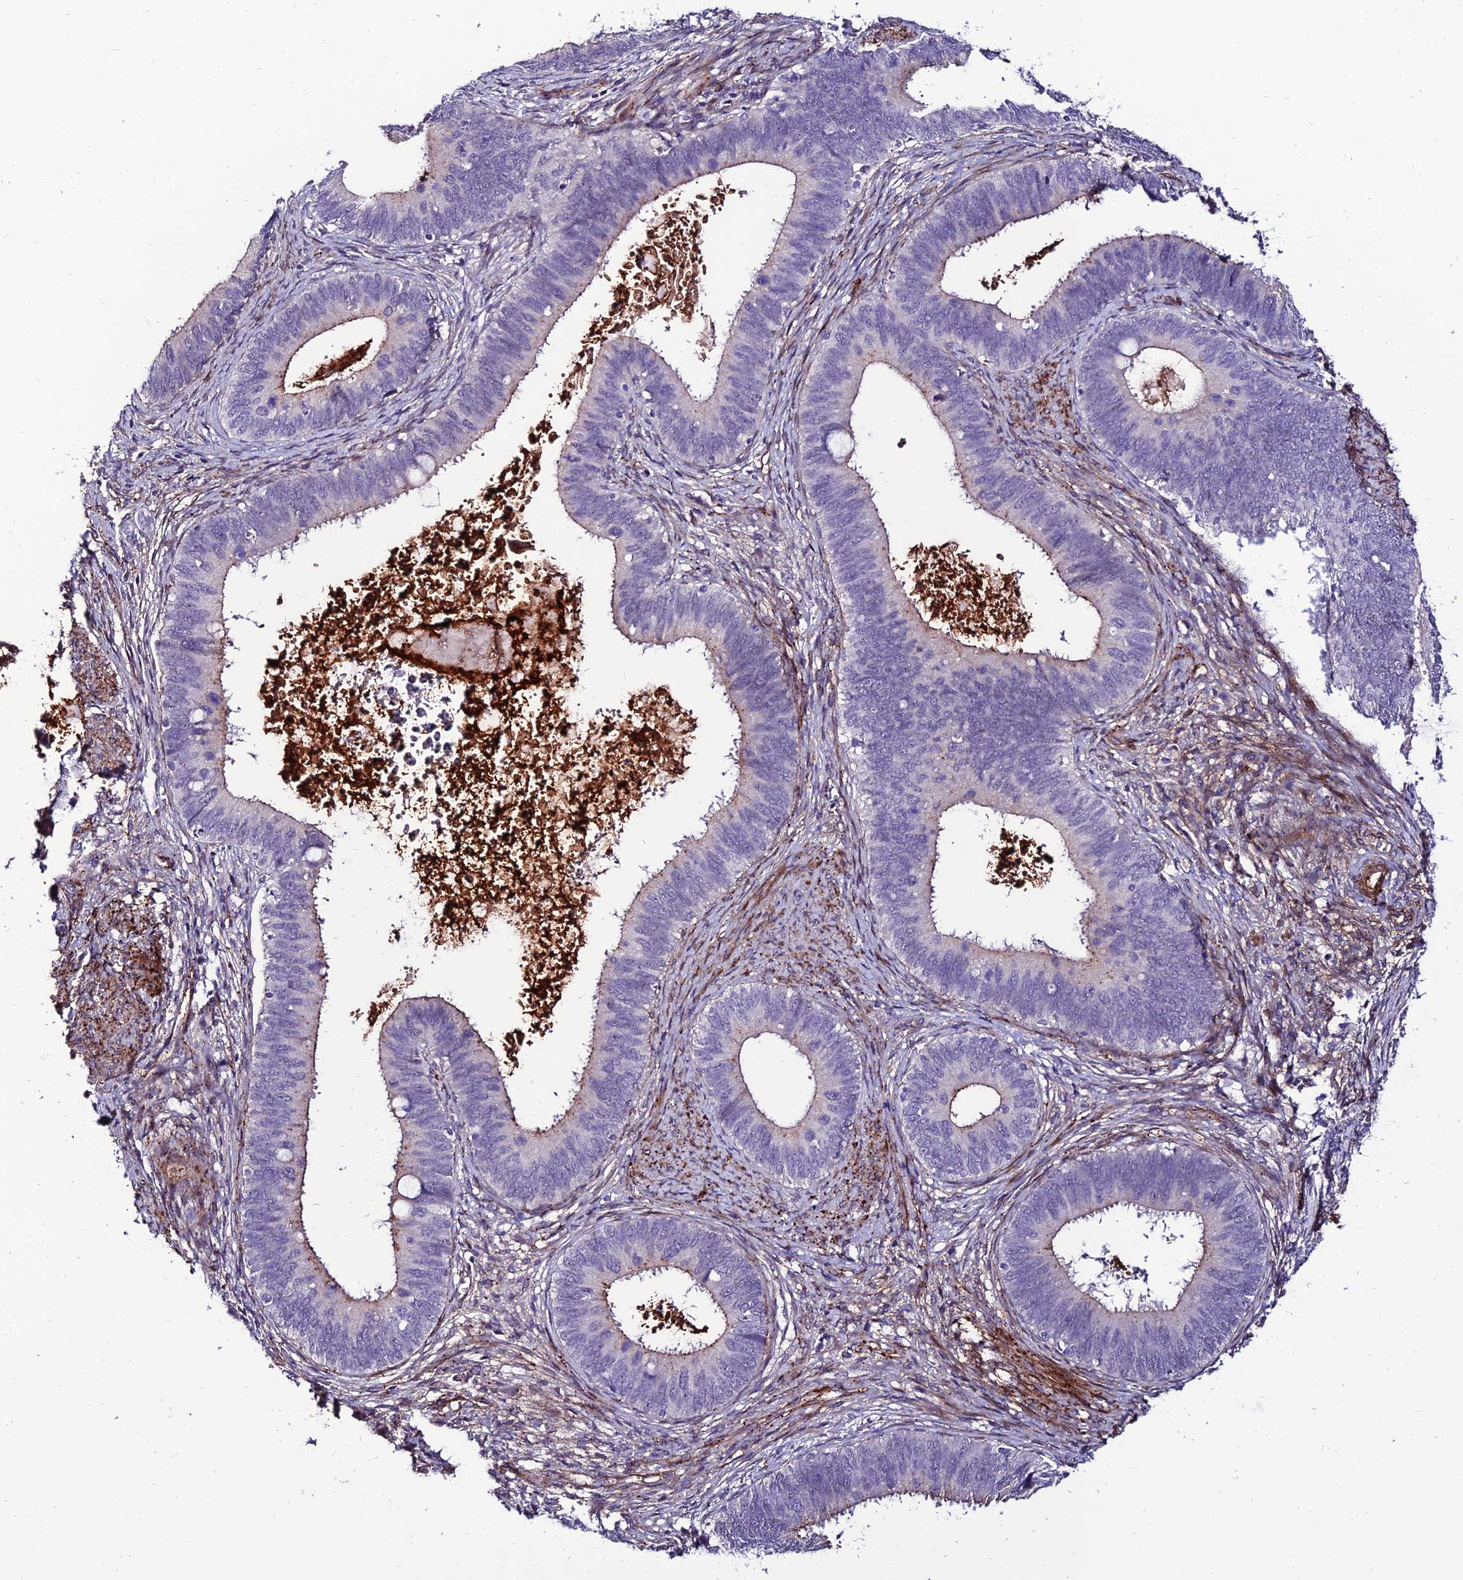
{"staining": {"intensity": "moderate", "quantity": "<25%", "location": "cytoplasmic/membranous"}, "tissue": "cervical cancer", "cell_type": "Tumor cells", "image_type": "cancer", "snomed": [{"axis": "morphology", "description": "Adenocarcinoma, NOS"}, {"axis": "topography", "description": "Cervix"}], "caption": "Tumor cells show low levels of moderate cytoplasmic/membranous staining in approximately <25% of cells in cervical cancer (adenocarcinoma). (Stains: DAB in brown, nuclei in blue, Microscopy: brightfield microscopy at high magnification).", "gene": "ALDH3B2", "patient": {"sex": "female", "age": 42}}